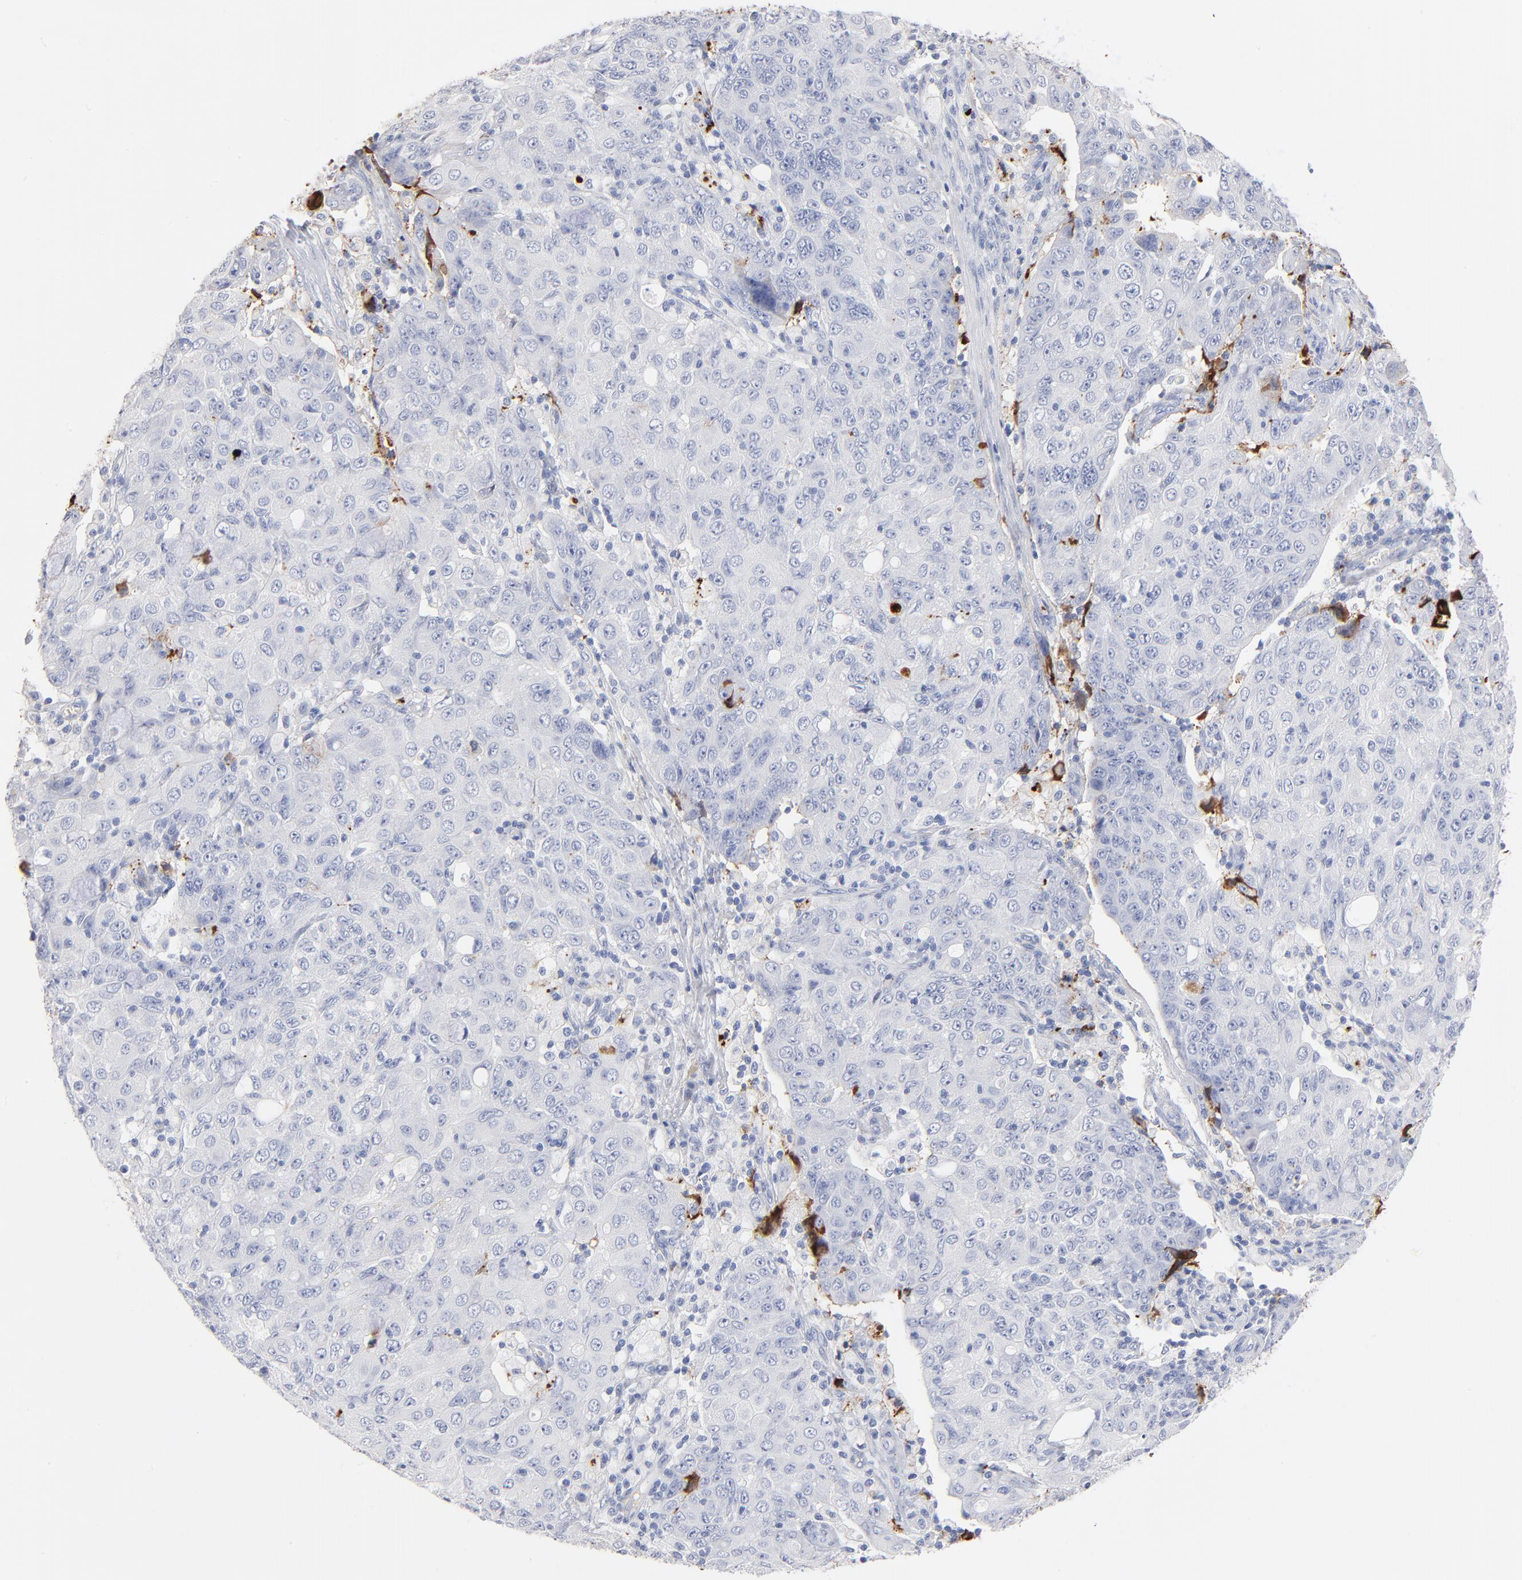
{"staining": {"intensity": "negative", "quantity": "none", "location": "none"}, "tissue": "ovarian cancer", "cell_type": "Tumor cells", "image_type": "cancer", "snomed": [{"axis": "morphology", "description": "Carcinoma, endometroid"}, {"axis": "topography", "description": "Ovary"}], "caption": "DAB (3,3'-diaminobenzidine) immunohistochemical staining of human ovarian endometroid carcinoma demonstrates no significant positivity in tumor cells. Nuclei are stained in blue.", "gene": "APOH", "patient": {"sex": "female", "age": 42}}